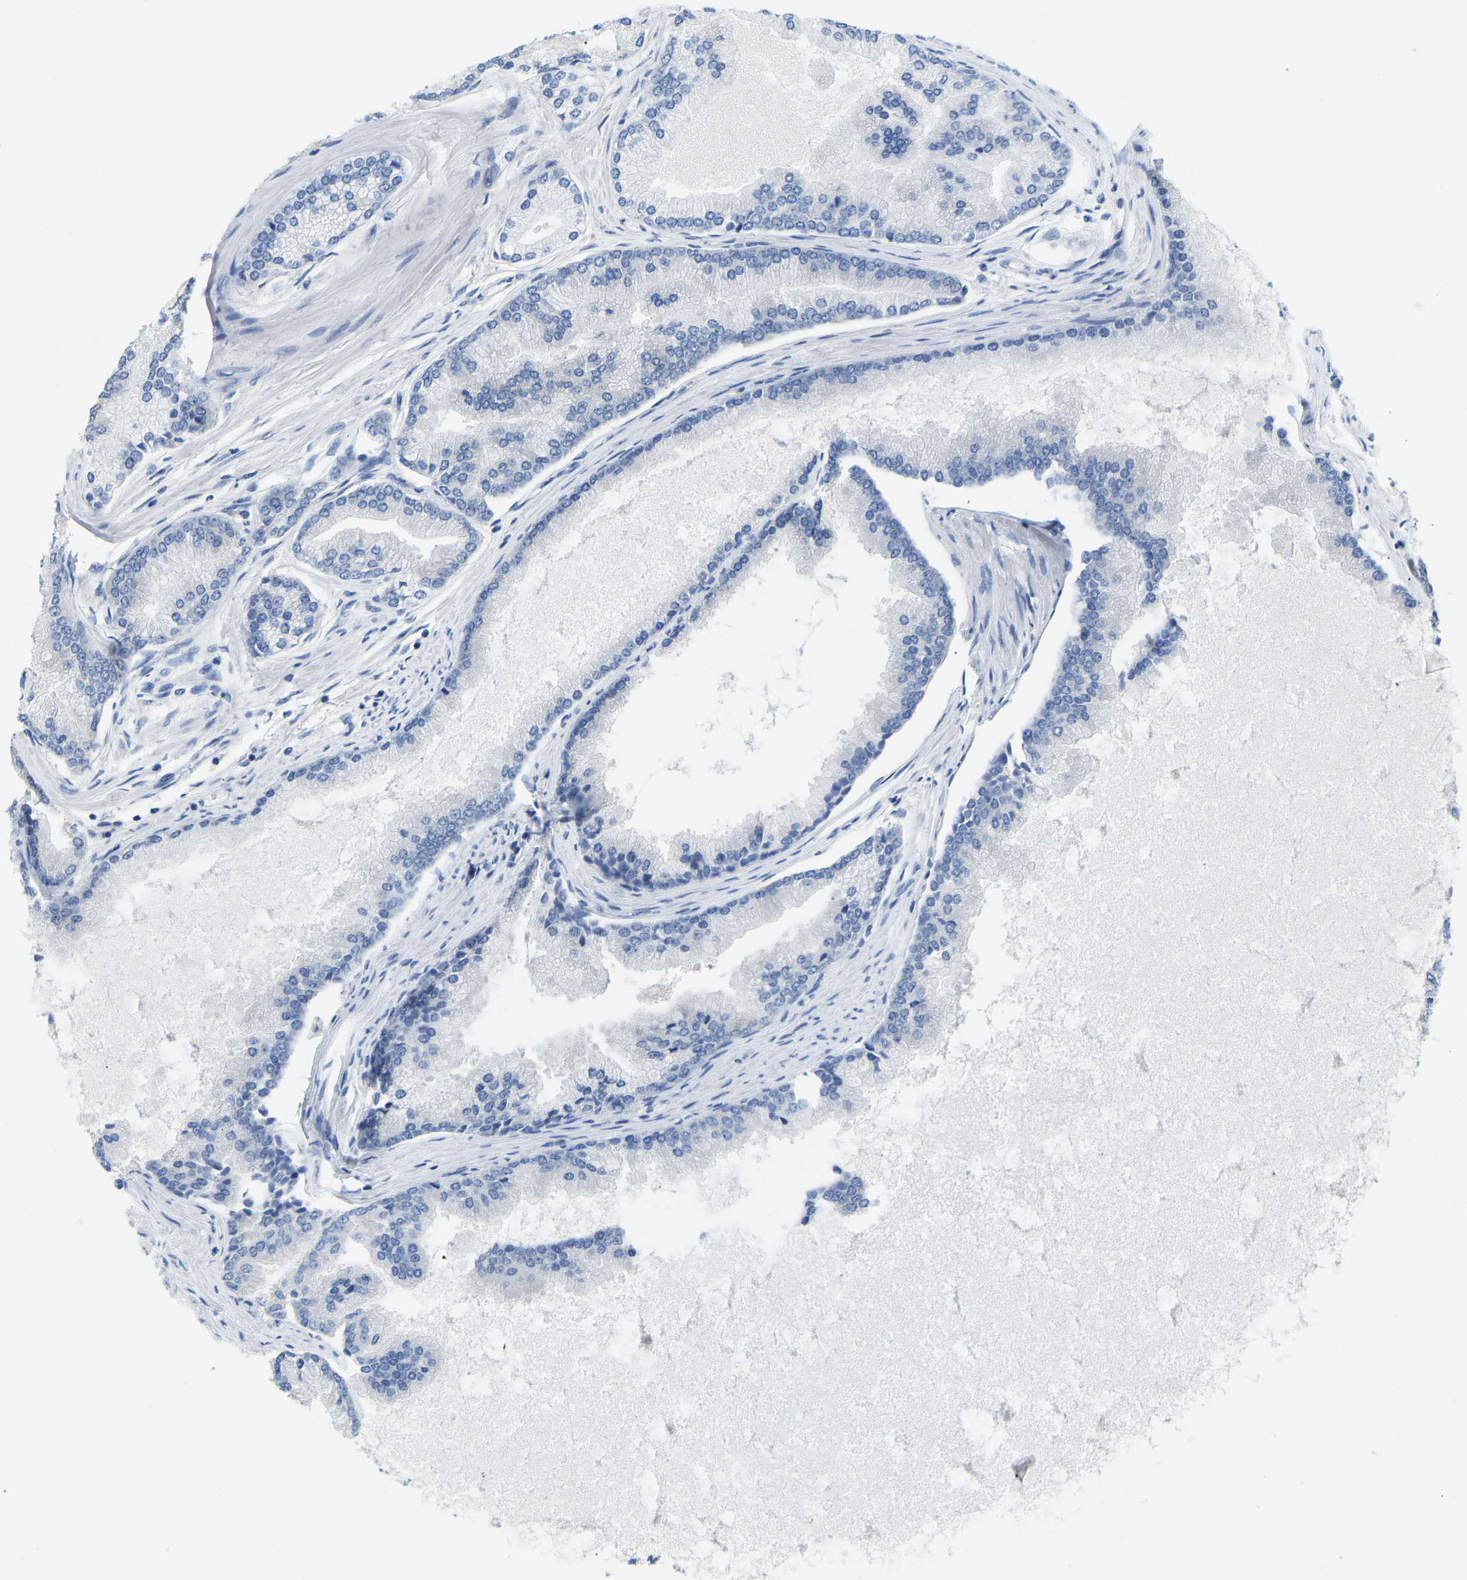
{"staining": {"intensity": "negative", "quantity": "none", "location": "none"}, "tissue": "prostate cancer", "cell_type": "Tumor cells", "image_type": "cancer", "snomed": [{"axis": "morphology", "description": "Adenocarcinoma, High grade"}, {"axis": "topography", "description": "Prostate"}], "caption": "This is a histopathology image of IHC staining of prostate adenocarcinoma (high-grade), which shows no expression in tumor cells.", "gene": "RPS6KB2", "patient": {"sex": "male", "age": 61}}